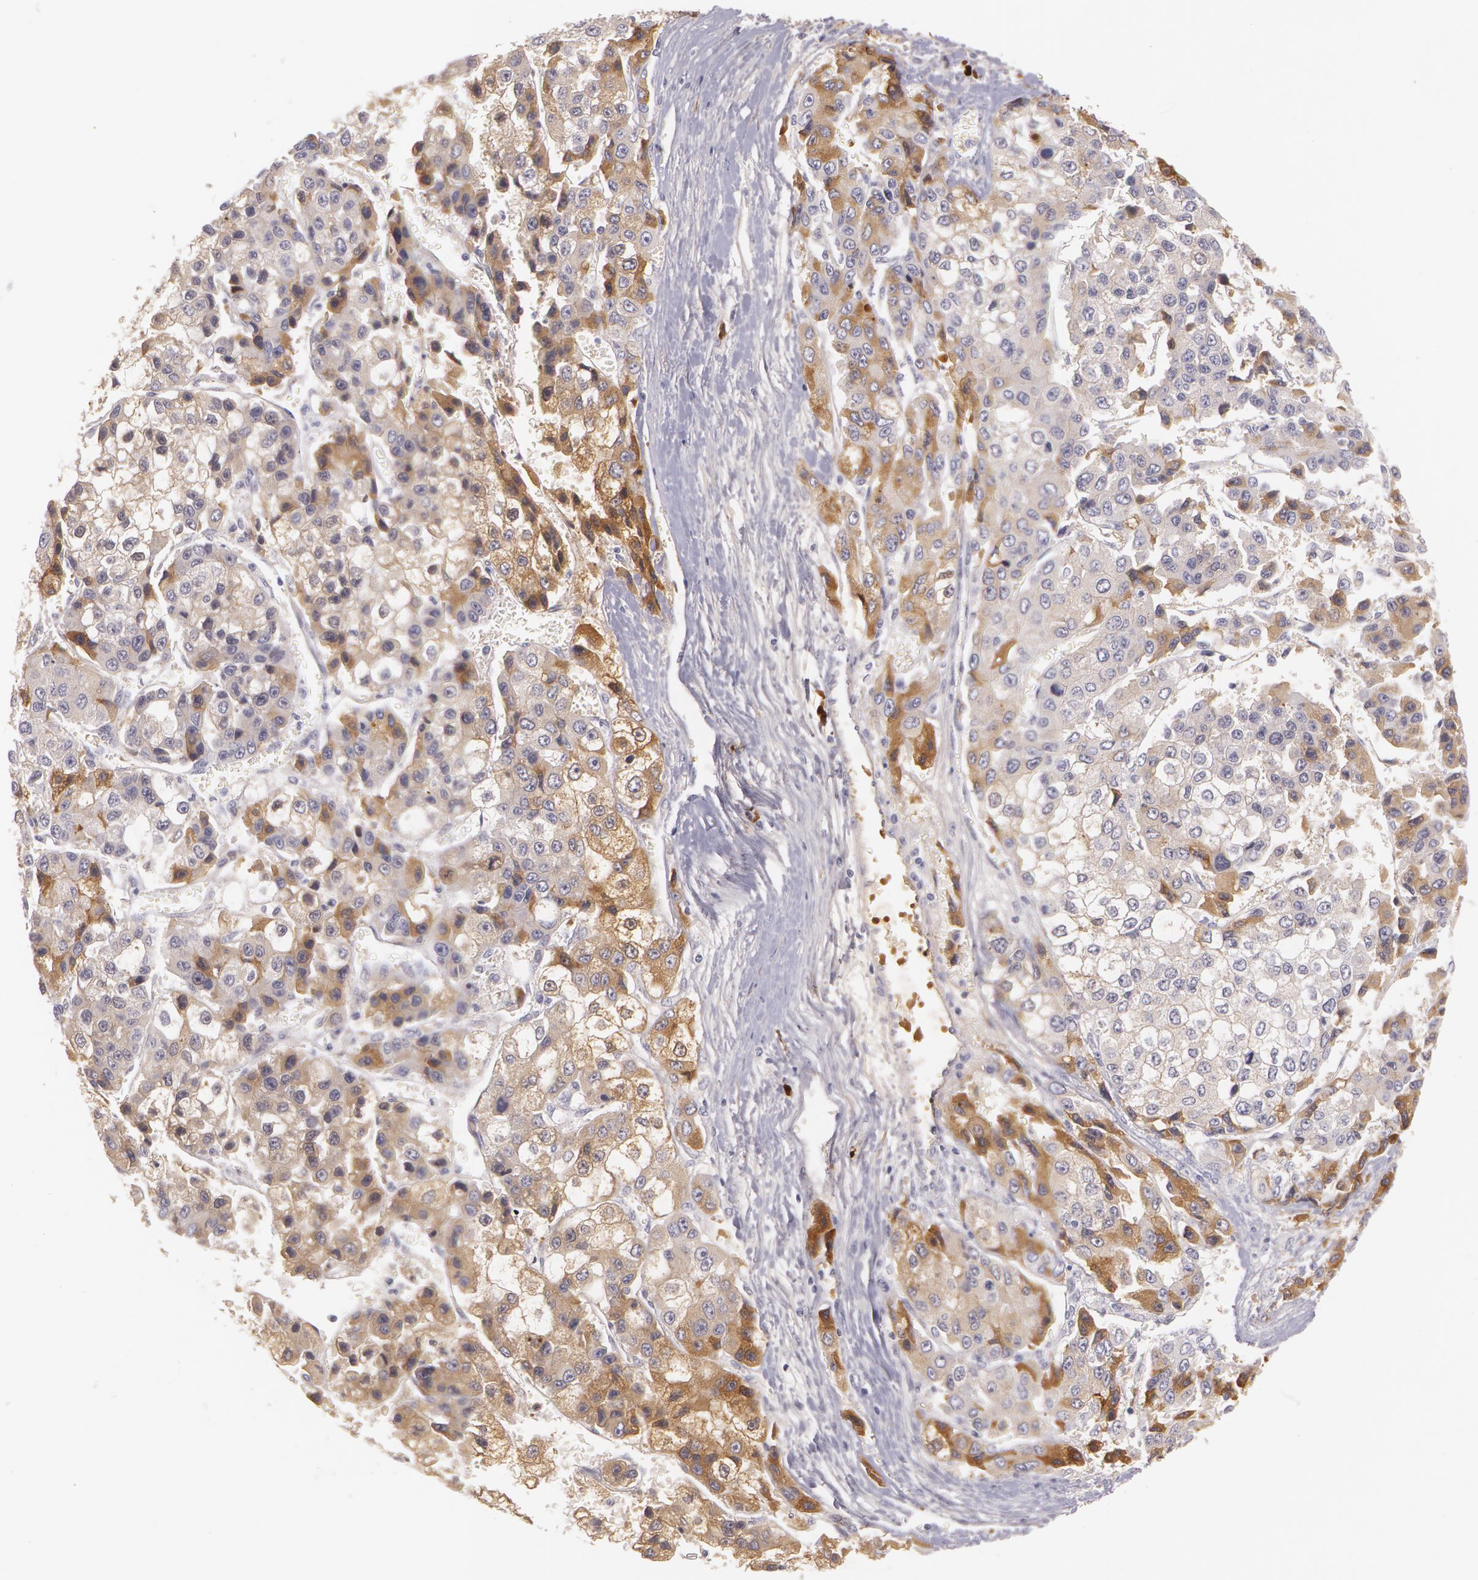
{"staining": {"intensity": "moderate", "quantity": "25%-75%", "location": "cytoplasmic/membranous"}, "tissue": "liver cancer", "cell_type": "Tumor cells", "image_type": "cancer", "snomed": [{"axis": "morphology", "description": "Carcinoma, Hepatocellular, NOS"}, {"axis": "topography", "description": "Liver"}], "caption": "Immunohistochemistry (IHC) (DAB (3,3'-diaminobenzidine)) staining of human hepatocellular carcinoma (liver) shows moderate cytoplasmic/membranous protein staining in about 25%-75% of tumor cells. (IHC, brightfield microscopy, high magnification).", "gene": "LBP", "patient": {"sex": "female", "age": 66}}